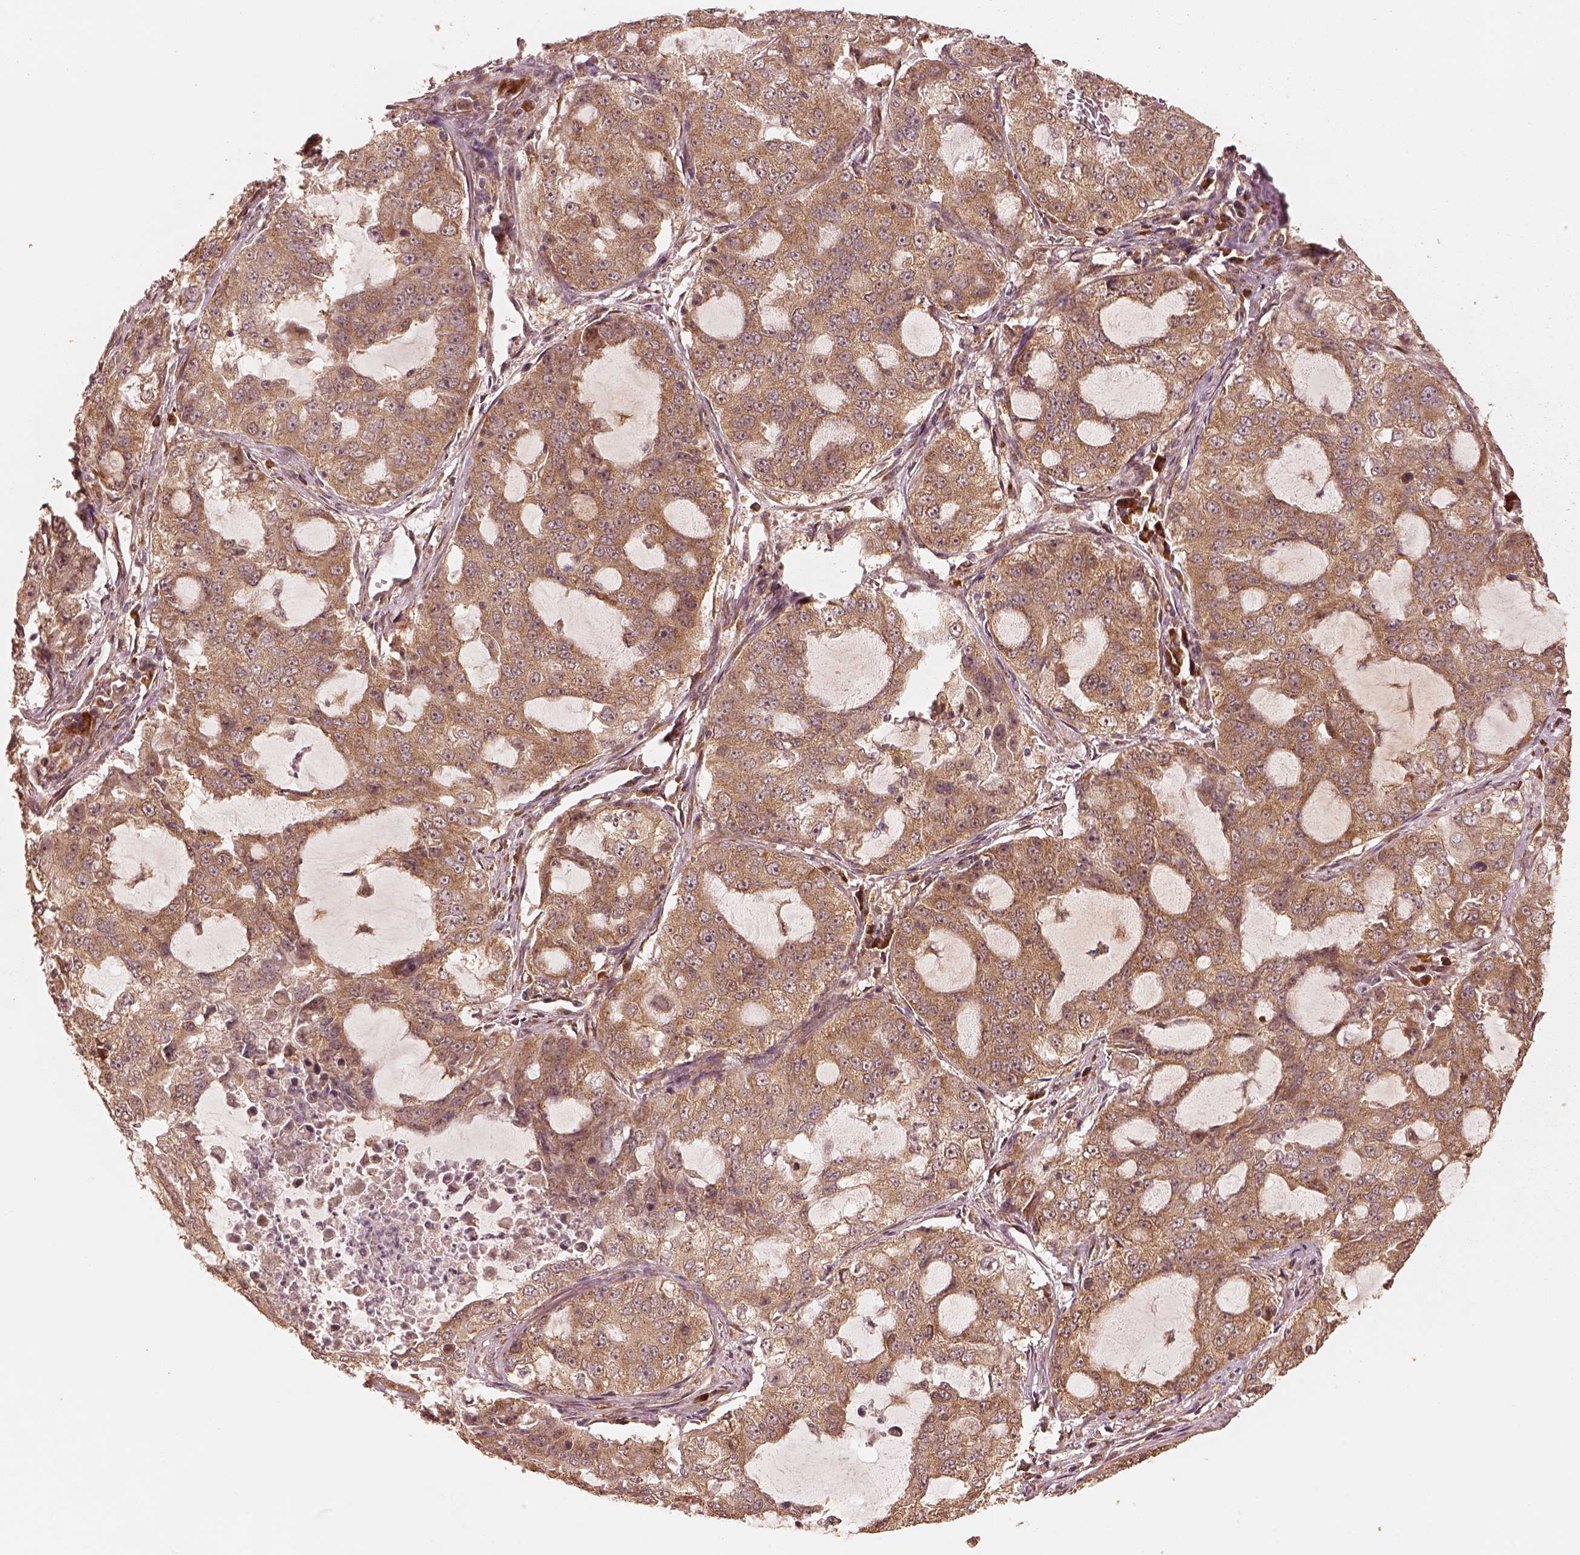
{"staining": {"intensity": "moderate", "quantity": ">75%", "location": "cytoplasmic/membranous"}, "tissue": "lung cancer", "cell_type": "Tumor cells", "image_type": "cancer", "snomed": [{"axis": "morphology", "description": "Adenocarcinoma, NOS"}, {"axis": "topography", "description": "Lung"}], "caption": "Lung cancer (adenocarcinoma) was stained to show a protein in brown. There is medium levels of moderate cytoplasmic/membranous expression in approximately >75% of tumor cells. Nuclei are stained in blue.", "gene": "DNAJC25", "patient": {"sex": "female", "age": 61}}